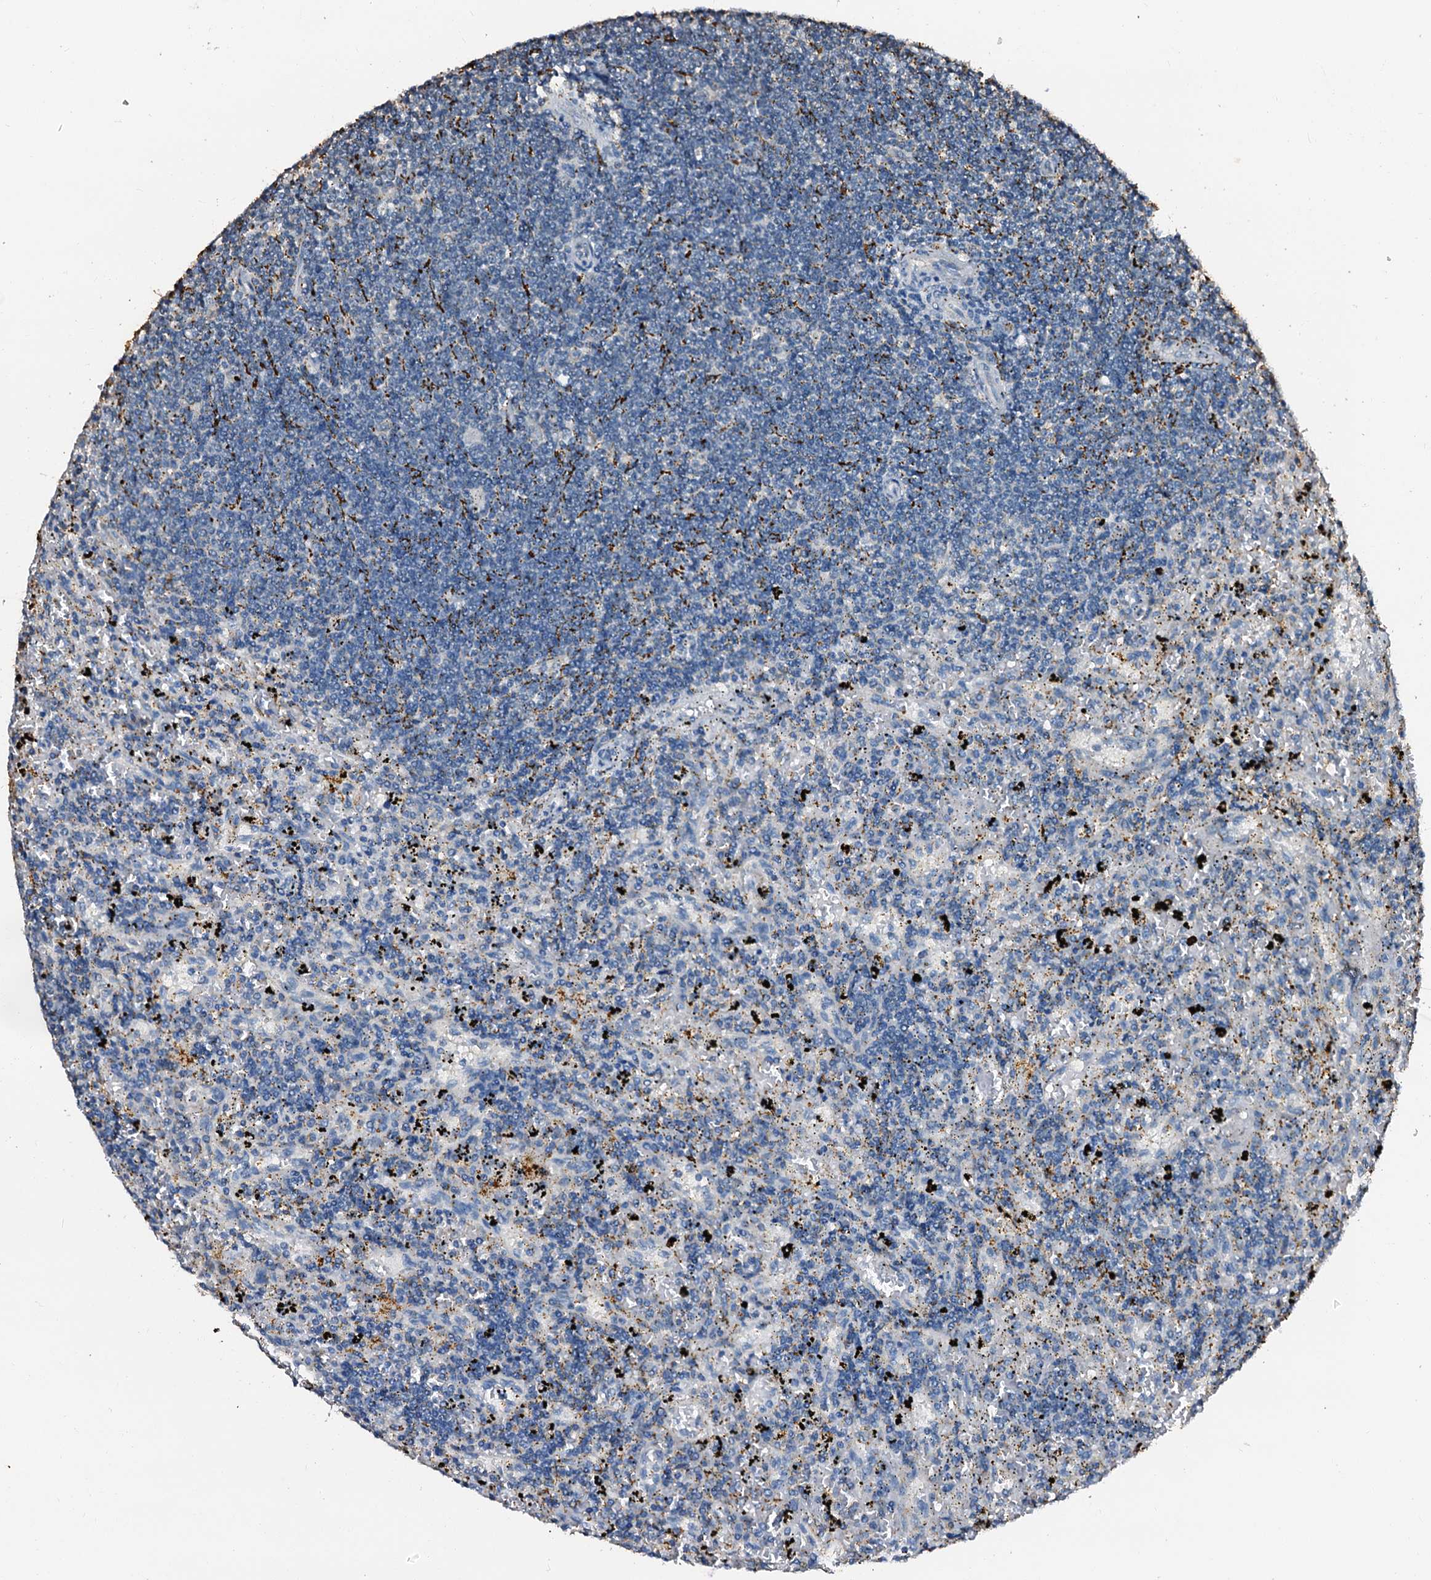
{"staining": {"intensity": "strong", "quantity": "<25%", "location": "cytoplasmic/membranous"}, "tissue": "lymphoma", "cell_type": "Tumor cells", "image_type": "cancer", "snomed": [{"axis": "morphology", "description": "Malignant lymphoma, non-Hodgkin's type, Low grade"}, {"axis": "topography", "description": "Spleen"}], "caption": "Immunohistochemical staining of low-grade malignant lymphoma, non-Hodgkin's type shows medium levels of strong cytoplasmic/membranous staining in about <25% of tumor cells. The staining was performed using DAB, with brown indicating positive protein expression. Nuclei are stained blue with hematoxylin.", "gene": "MAOB", "patient": {"sex": "male", "age": 76}}